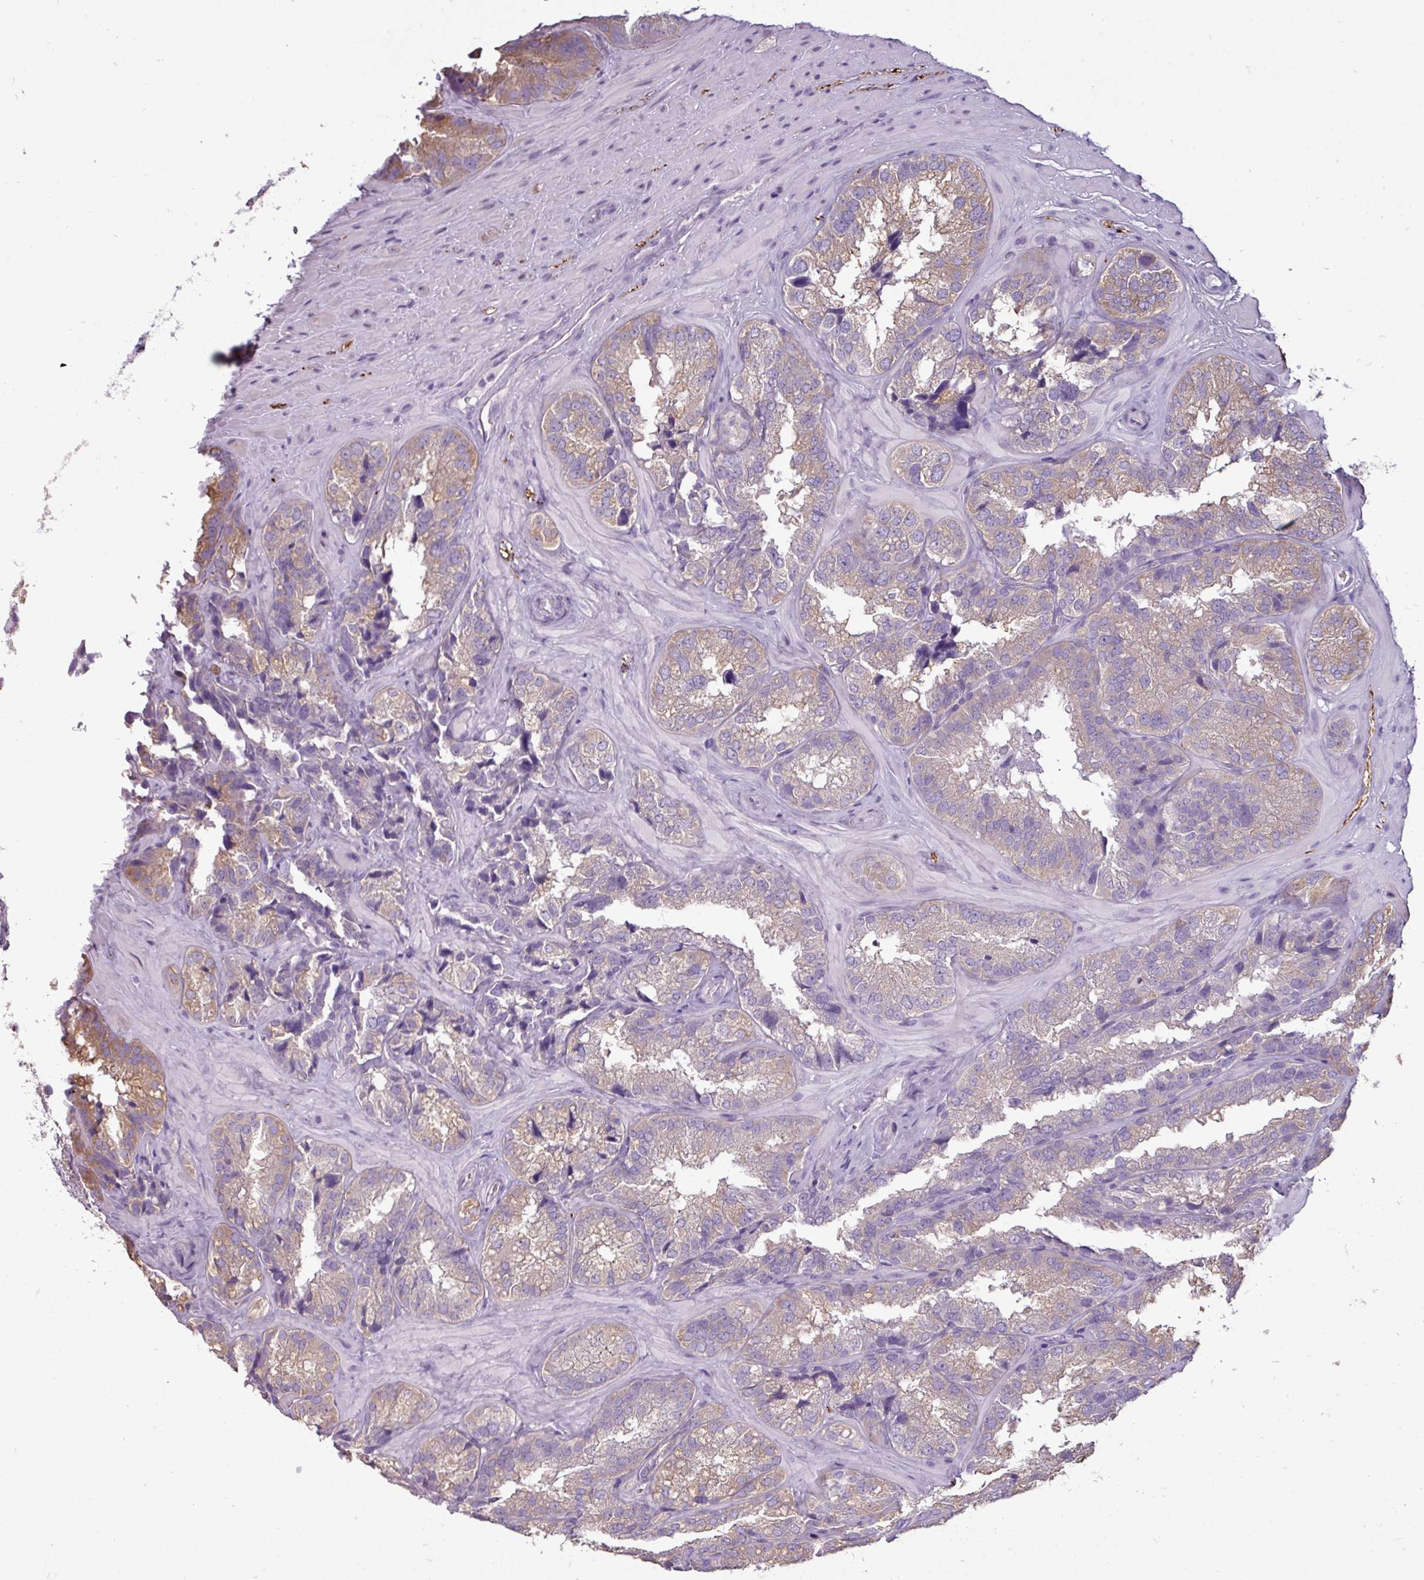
{"staining": {"intensity": "weak", "quantity": "25%-75%", "location": "cytoplasmic/membranous"}, "tissue": "seminal vesicle", "cell_type": "Glandular cells", "image_type": "normal", "snomed": [{"axis": "morphology", "description": "Normal tissue, NOS"}, {"axis": "topography", "description": "Seminal veicle"}], "caption": "DAB (3,3'-diaminobenzidine) immunohistochemical staining of benign human seminal vesicle exhibits weak cytoplasmic/membranous protein expression in about 25%-75% of glandular cells.", "gene": "DNAAF9", "patient": {"sex": "male", "age": 58}}